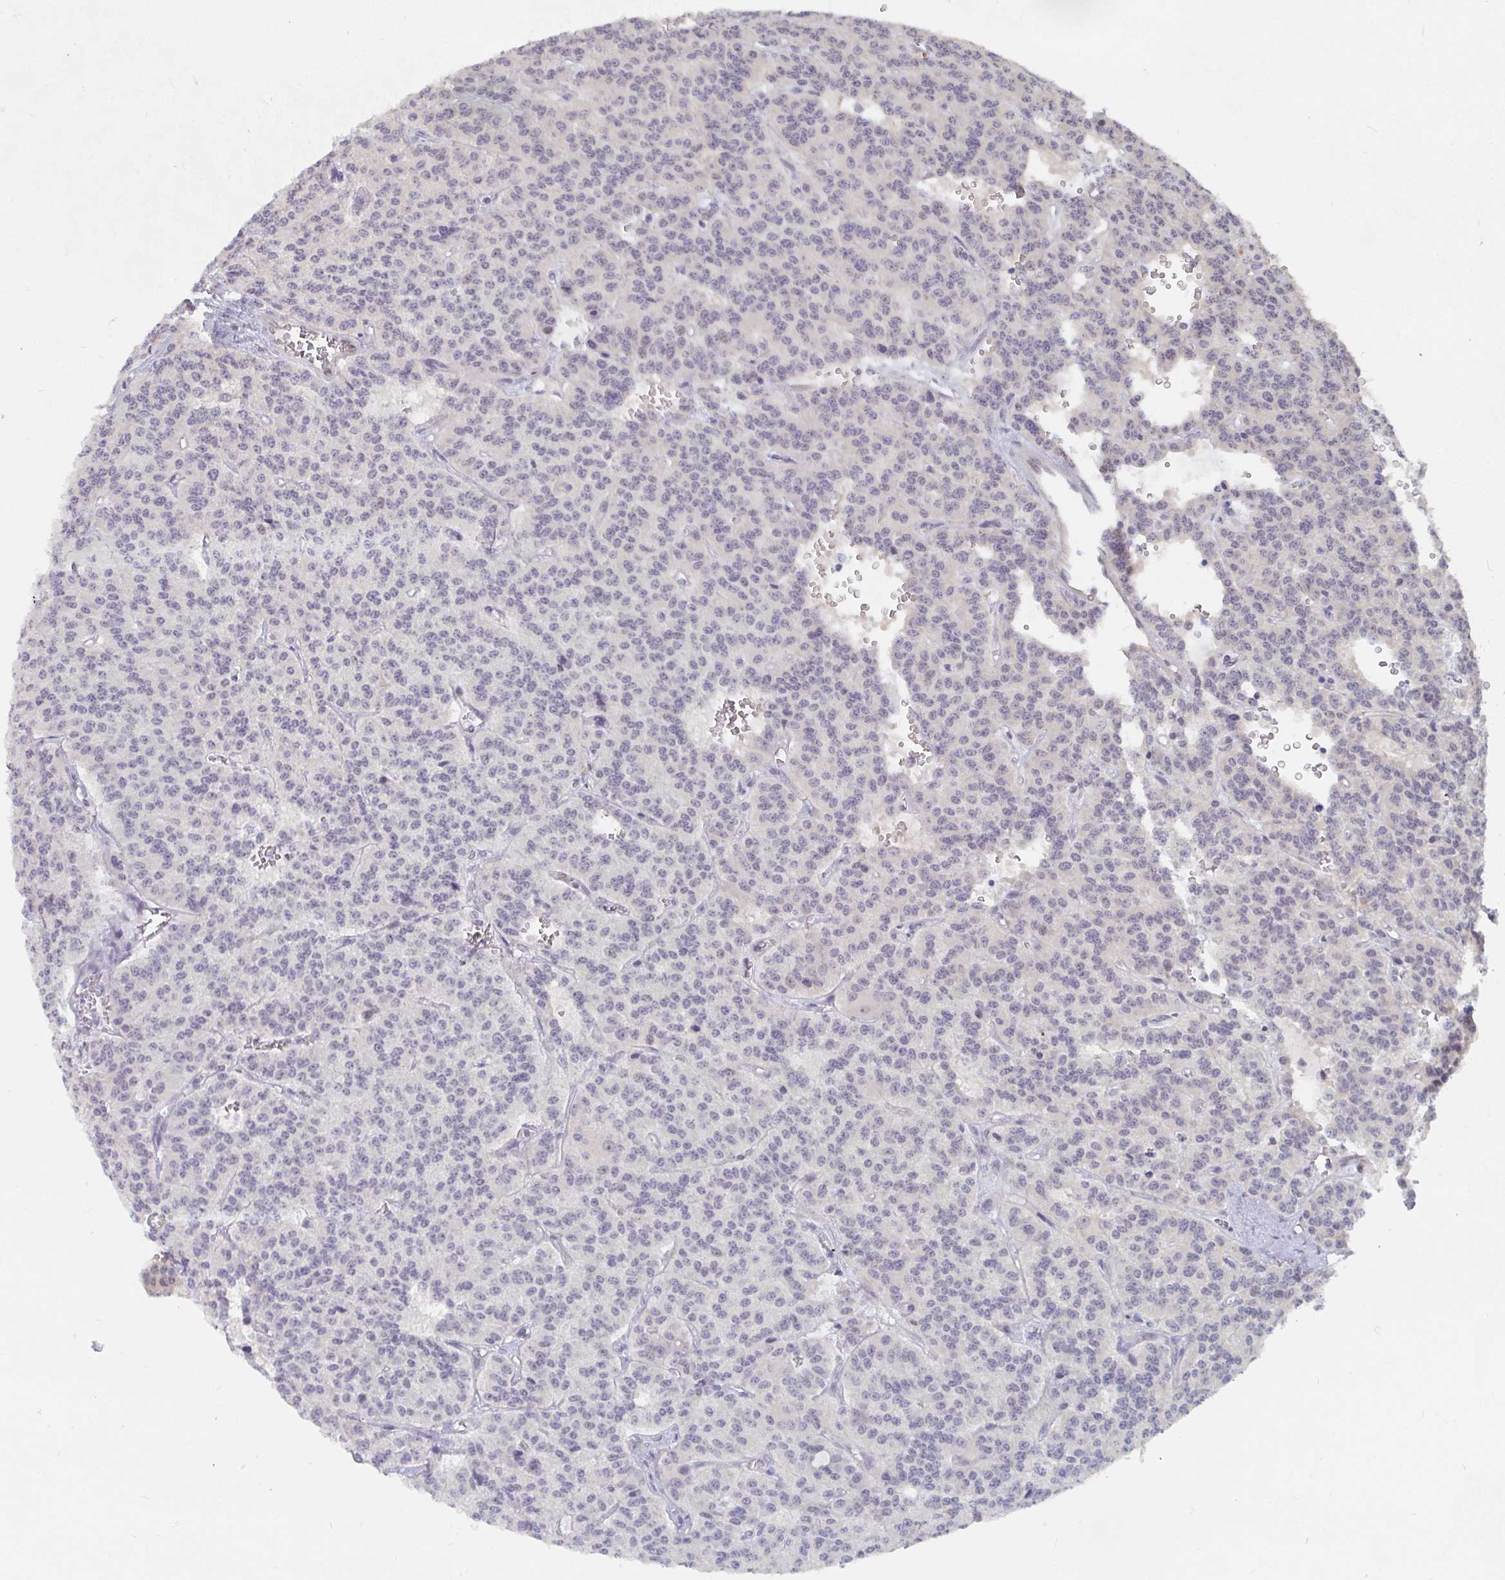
{"staining": {"intensity": "negative", "quantity": "none", "location": "none"}, "tissue": "carcinoid", "cell_type": "Tumor cells", "image_type": "cancer", "snomed": [{"axis": "morphology", "description": "Carcinoid, malignant, NOS"}, {"axis": "topography", "description": "Lung"}], "caption": "Carcinoid was stained to show a protein in brown. There is no significant expression in tumor cells.", "gene": "MEIS1", "patient": {"sex": "female", "age": 71}}